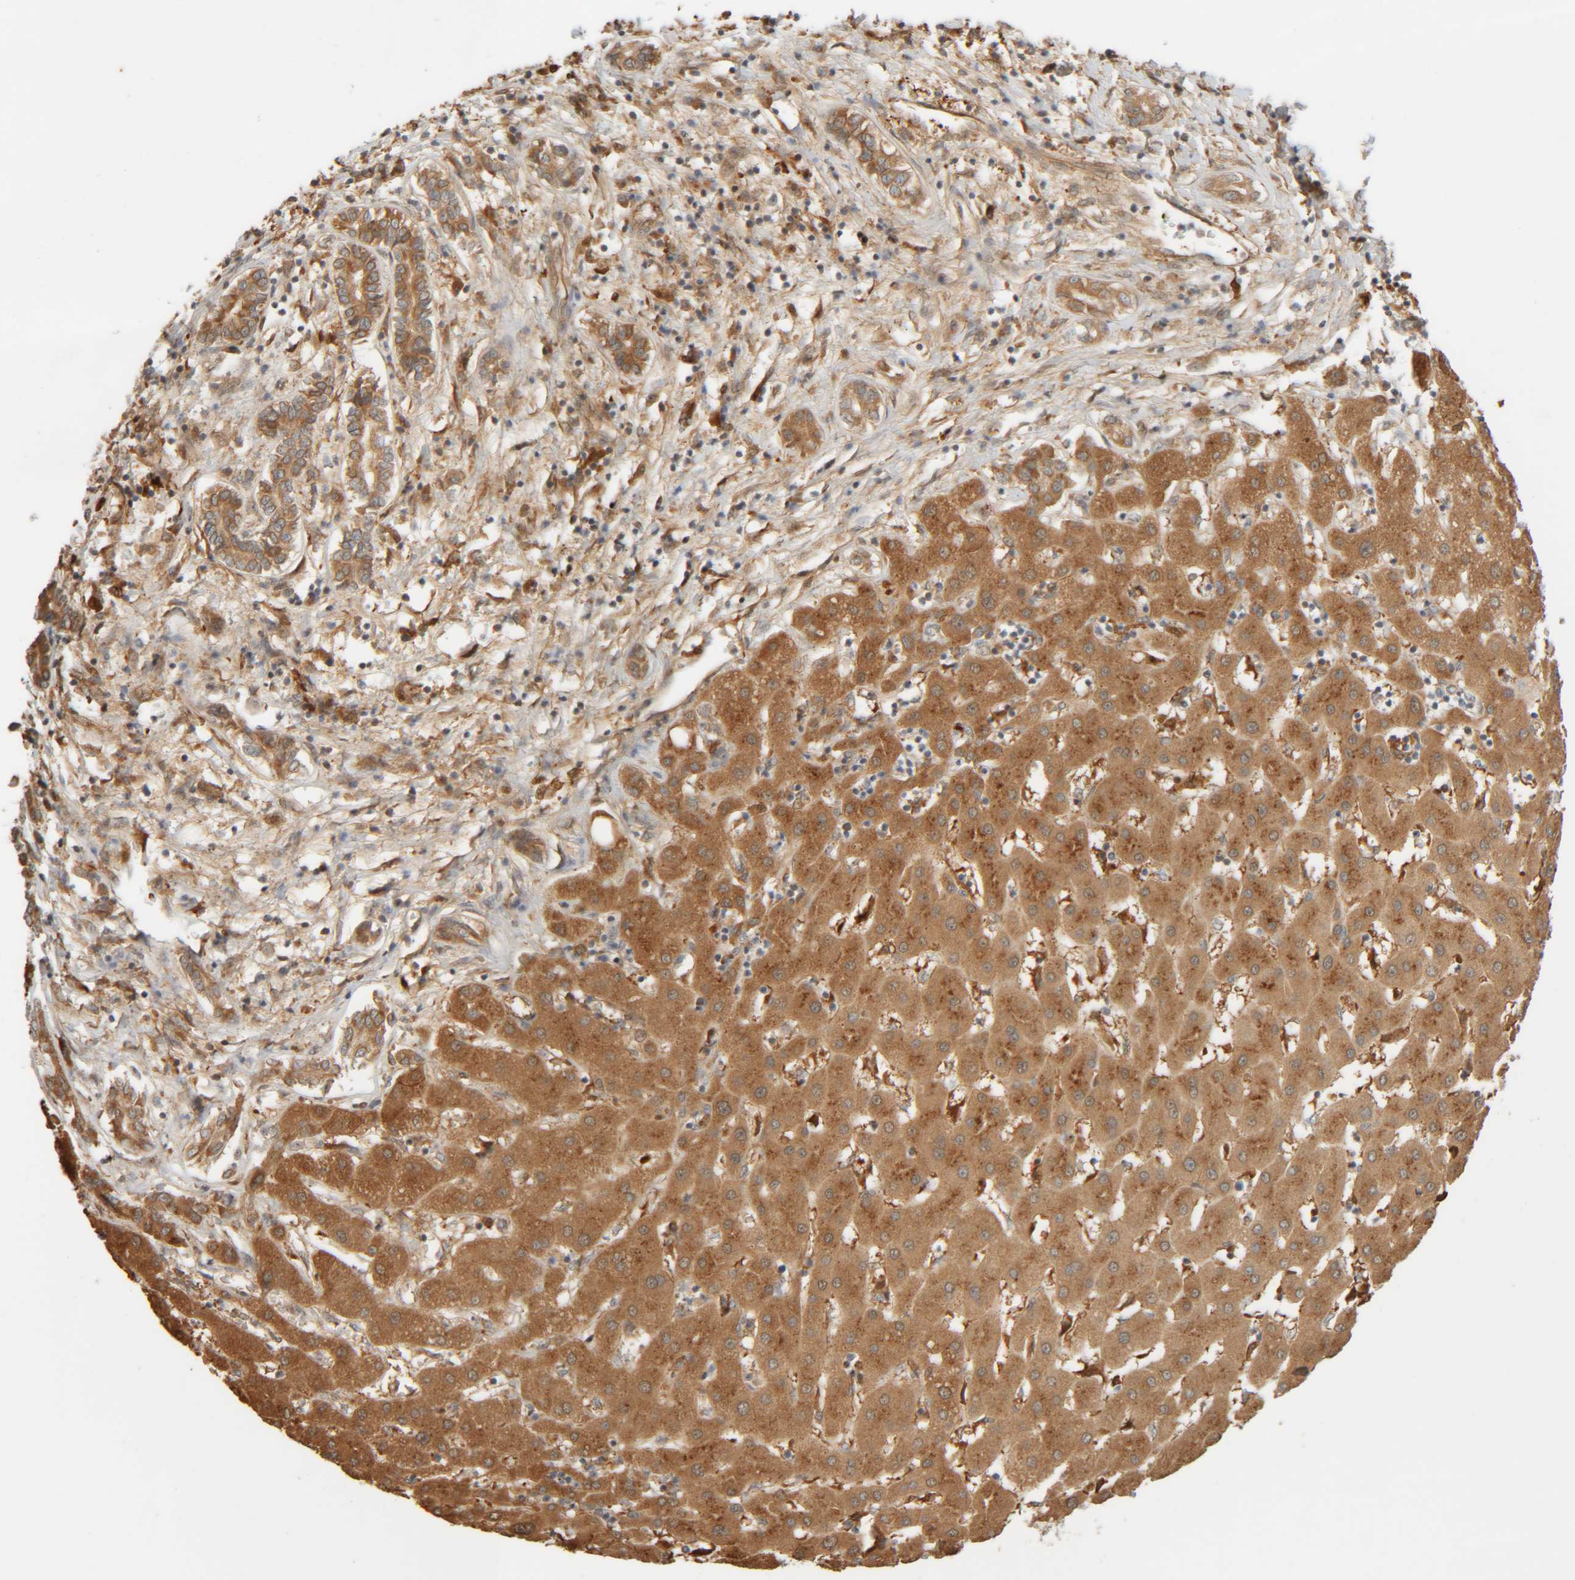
{"staining": {"intensity": "moderate", "quantity": ">75%", "location": "cytoplasmic/membranous"}, "tissue": "liver cancer", "cell_type": "Tumor cells", "image_type": "cancer", "snomed": [{"axis": "morphology", "description": "Carcinoma, Hepatocellular, NOS"}, {"axis": "topography", "description": "Liver"}], "caption": "Human liver hepatocellular carcinoma stained for a protein (brown) displays moderate cytoplasmic/membranous positive positivity in about >75% of tumor cells.", "gene": "TMEM192", "patient": {"sex": "male", "age": 65}}